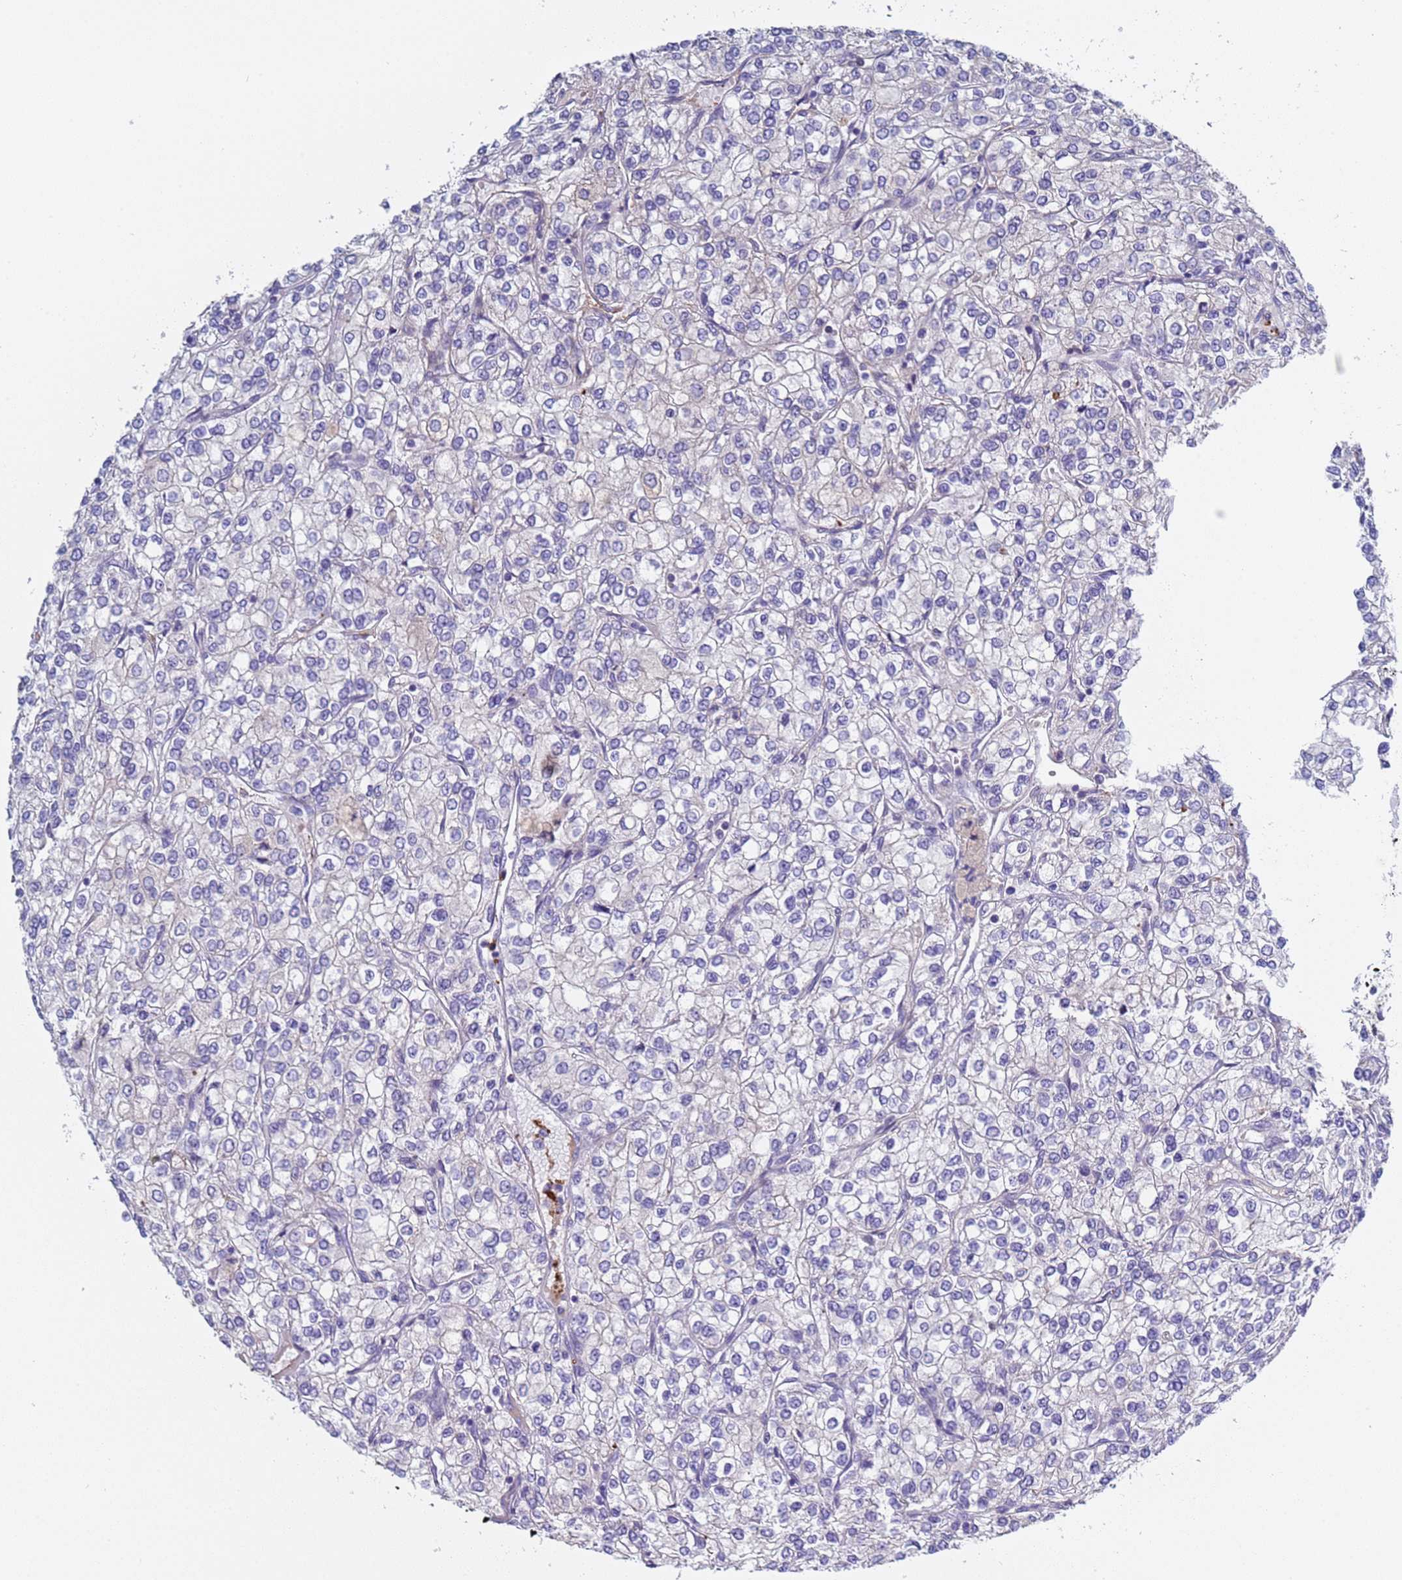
{"staining": {"intensity": "negative", "quantity": "none", "location": "none"}, "tissue": "renal cancer", "cell_type": "Tumor cells", "image_type": "cancer", "snomed": [{"axis": "morphology", "description": "Adenocarcinoma, NOS"}, {"axis": "topography", "description": "Kidney"}], "caption": "Tumor cells show no significant protein positivity in renal cancer (adenocarcinoma).", "gene": "C4orf46", "patient": {"sex": "male", "age": 80}}